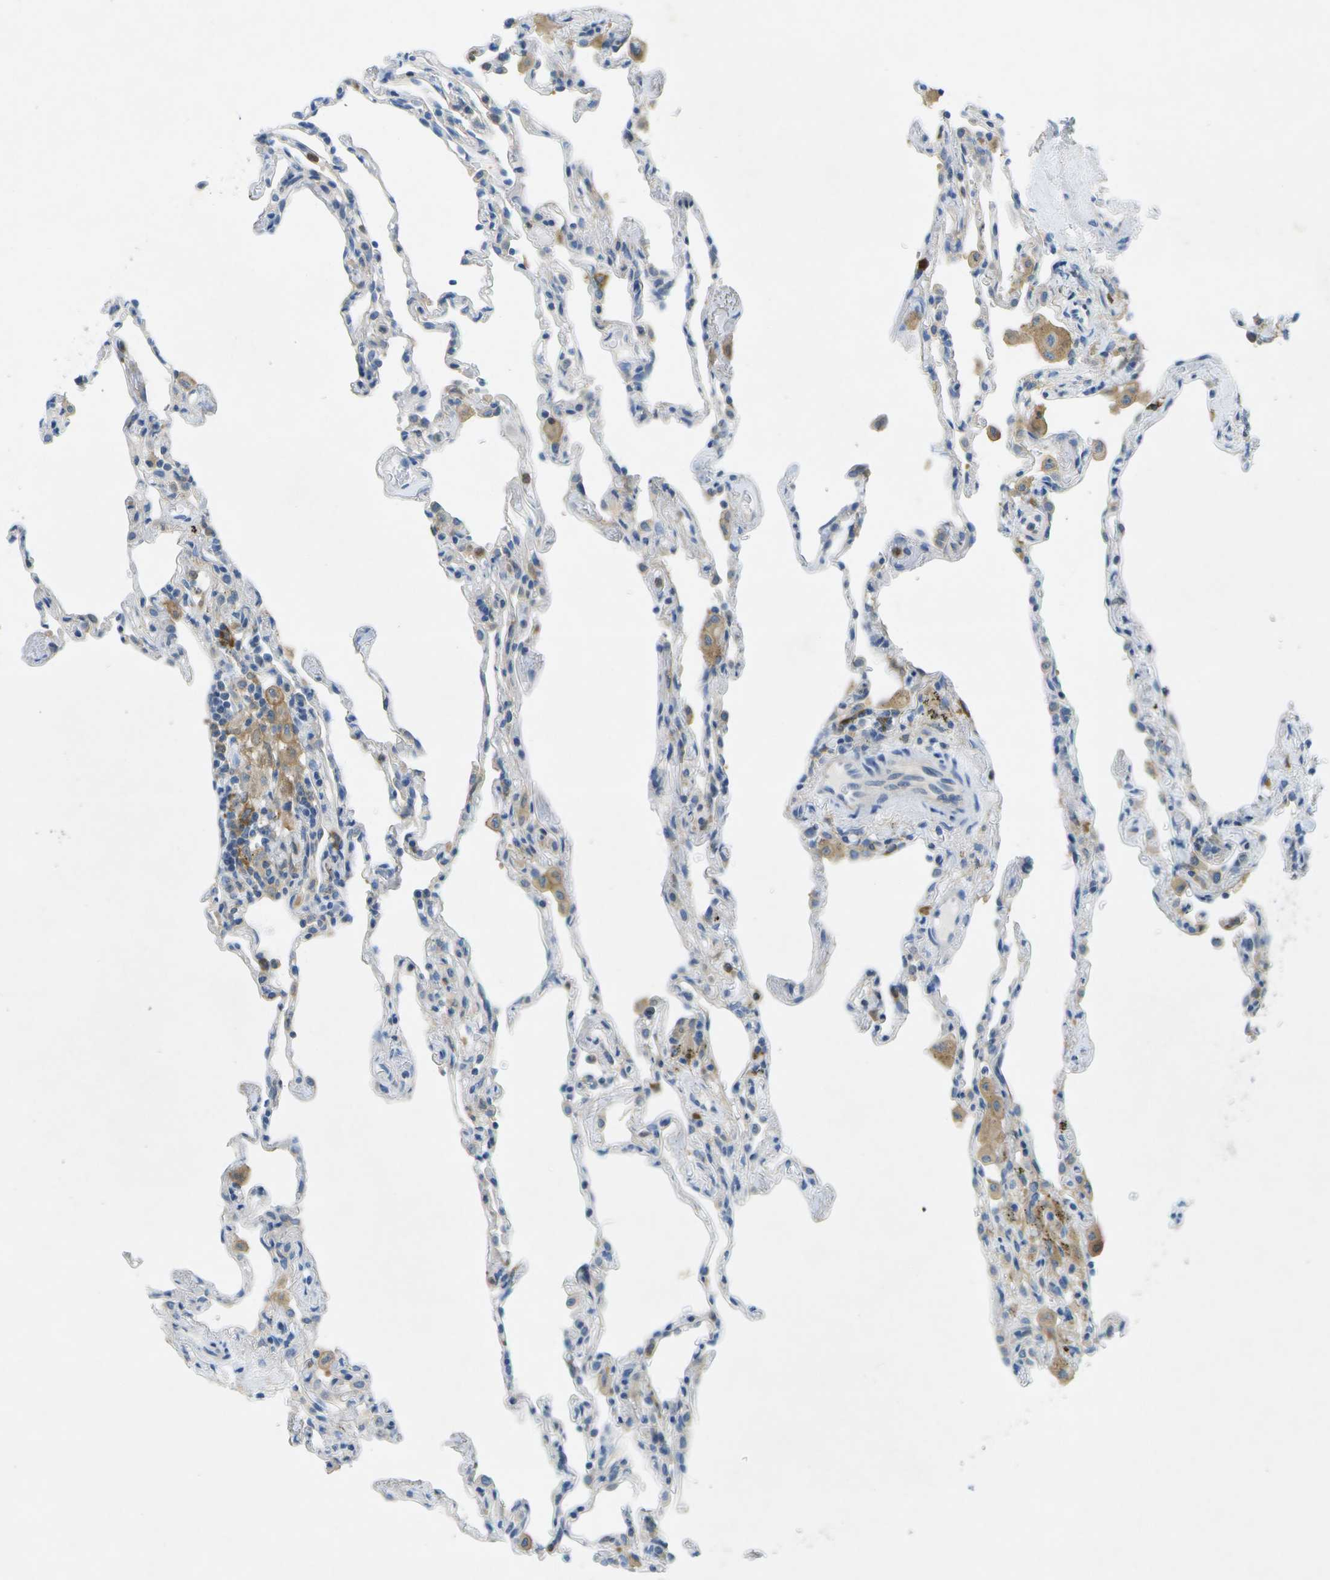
{"staining": {"intensity": "negative", "quantity": "none", "location": "none"}, "tissue": "lung", "cell_type": "Alveolar cells", "image_type": "normal", "snomed": [{"axis": "morphology", "description": "Normal tissue, NOS"}, {"axis": "topography", "description": "Lung"}], "caption": "Lung was stained to show a protein in brown. There is no significant expression in alveolar cells. (Stains: DAB (3,3'-diaminobenzidine) IHC with hematoxylin counter stain, Microscopy: brightfield microscopy at high magnification).", "gene": "WNK2", "patient": {"sex": "male", "age": 59}}